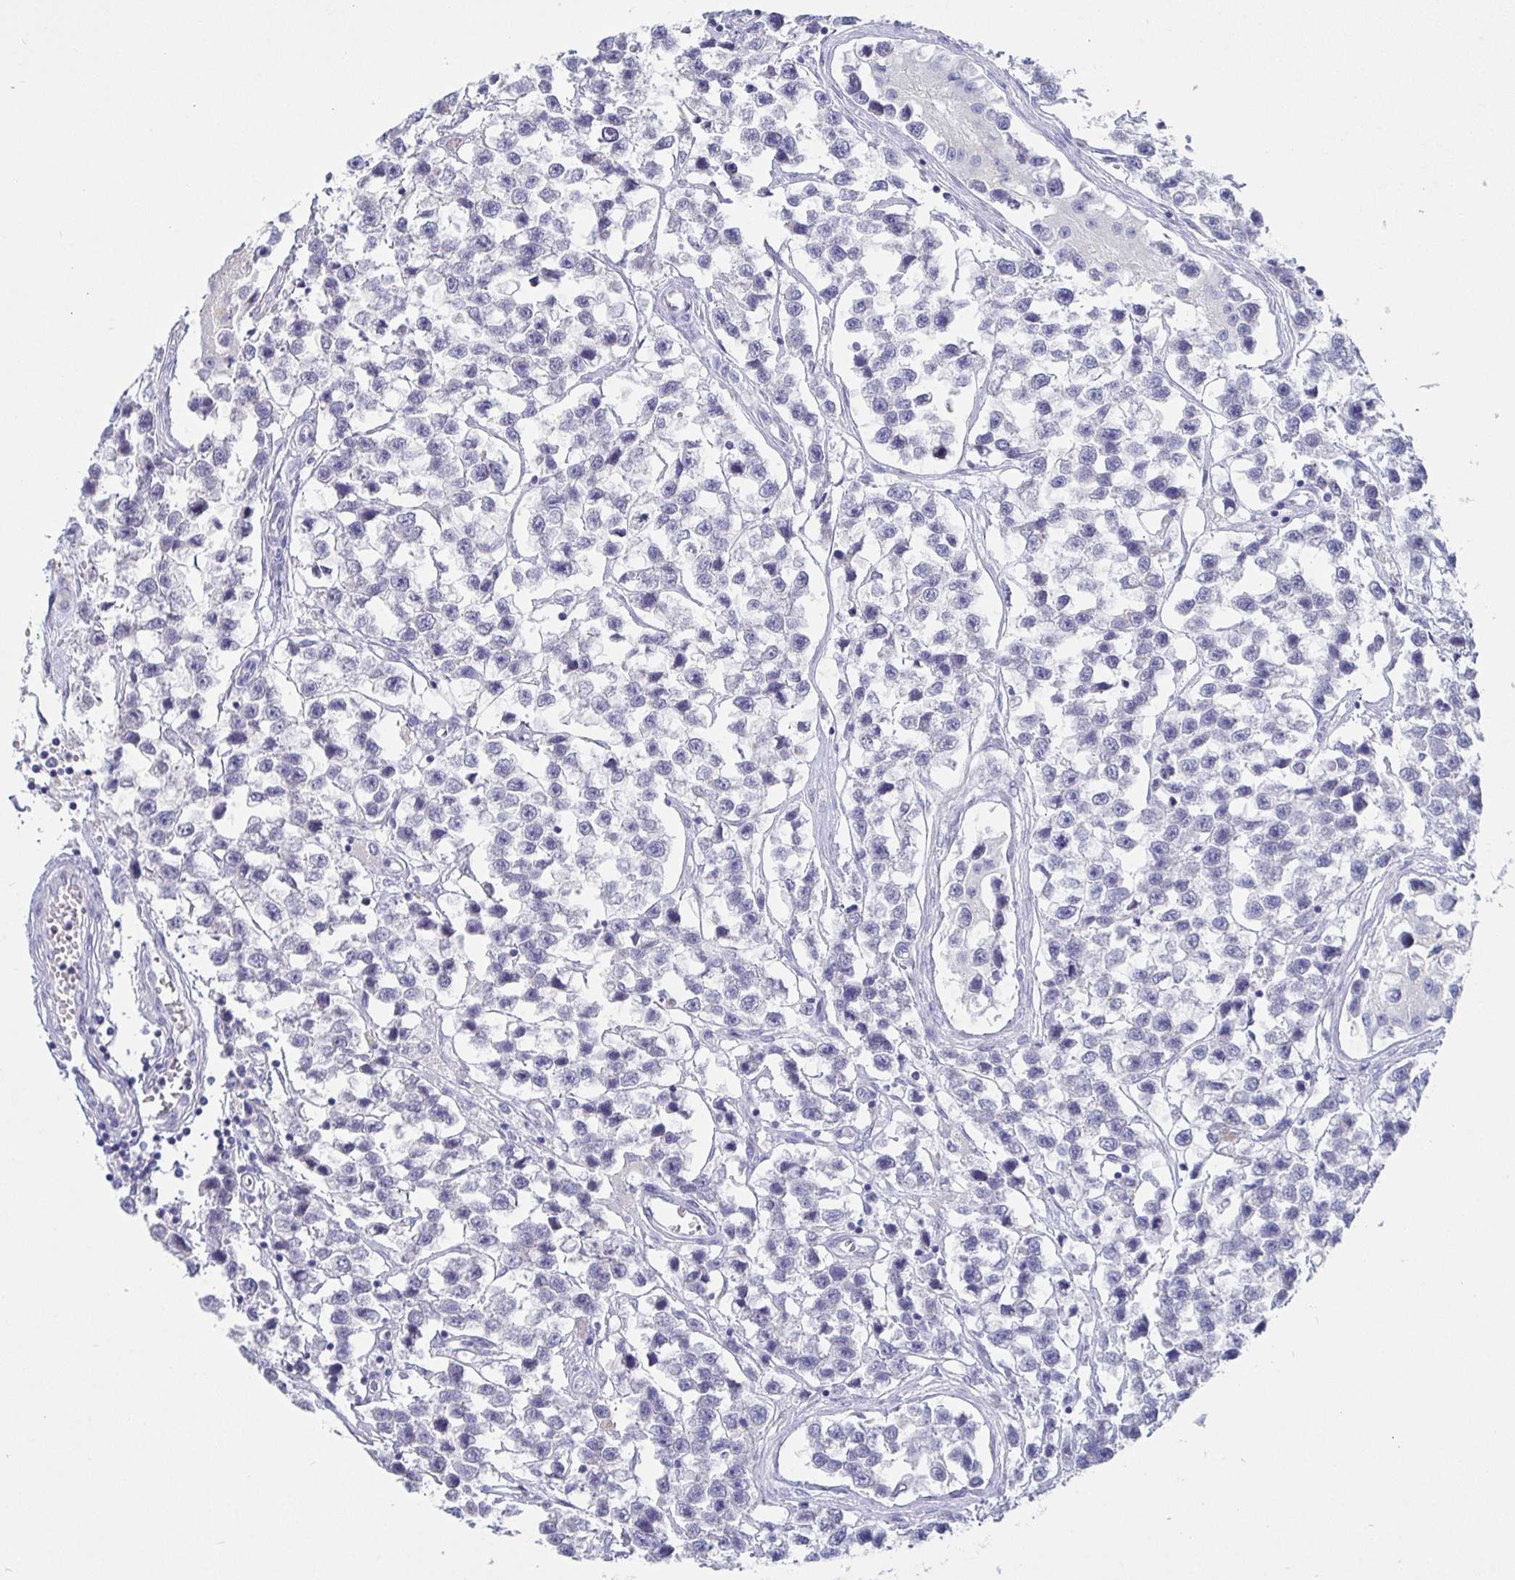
{"staining": {"intensity": "negative", "quantity": "none", "location": "none"}, "tissue": "testis cancer", "cell_type": "Tumor cells", "image_type": "cancer", "snomed": [{"axis": "morphology", "description": "Seminoma, NOS"}, {"axis": "topography", "description": "Testis"}], "caption": "A histopathology image of testis seminoma stained for a protein displays no brown staining in tumor cells.", "gene": "SIAH3", "patient": {"sex": "male", "age": 26}}